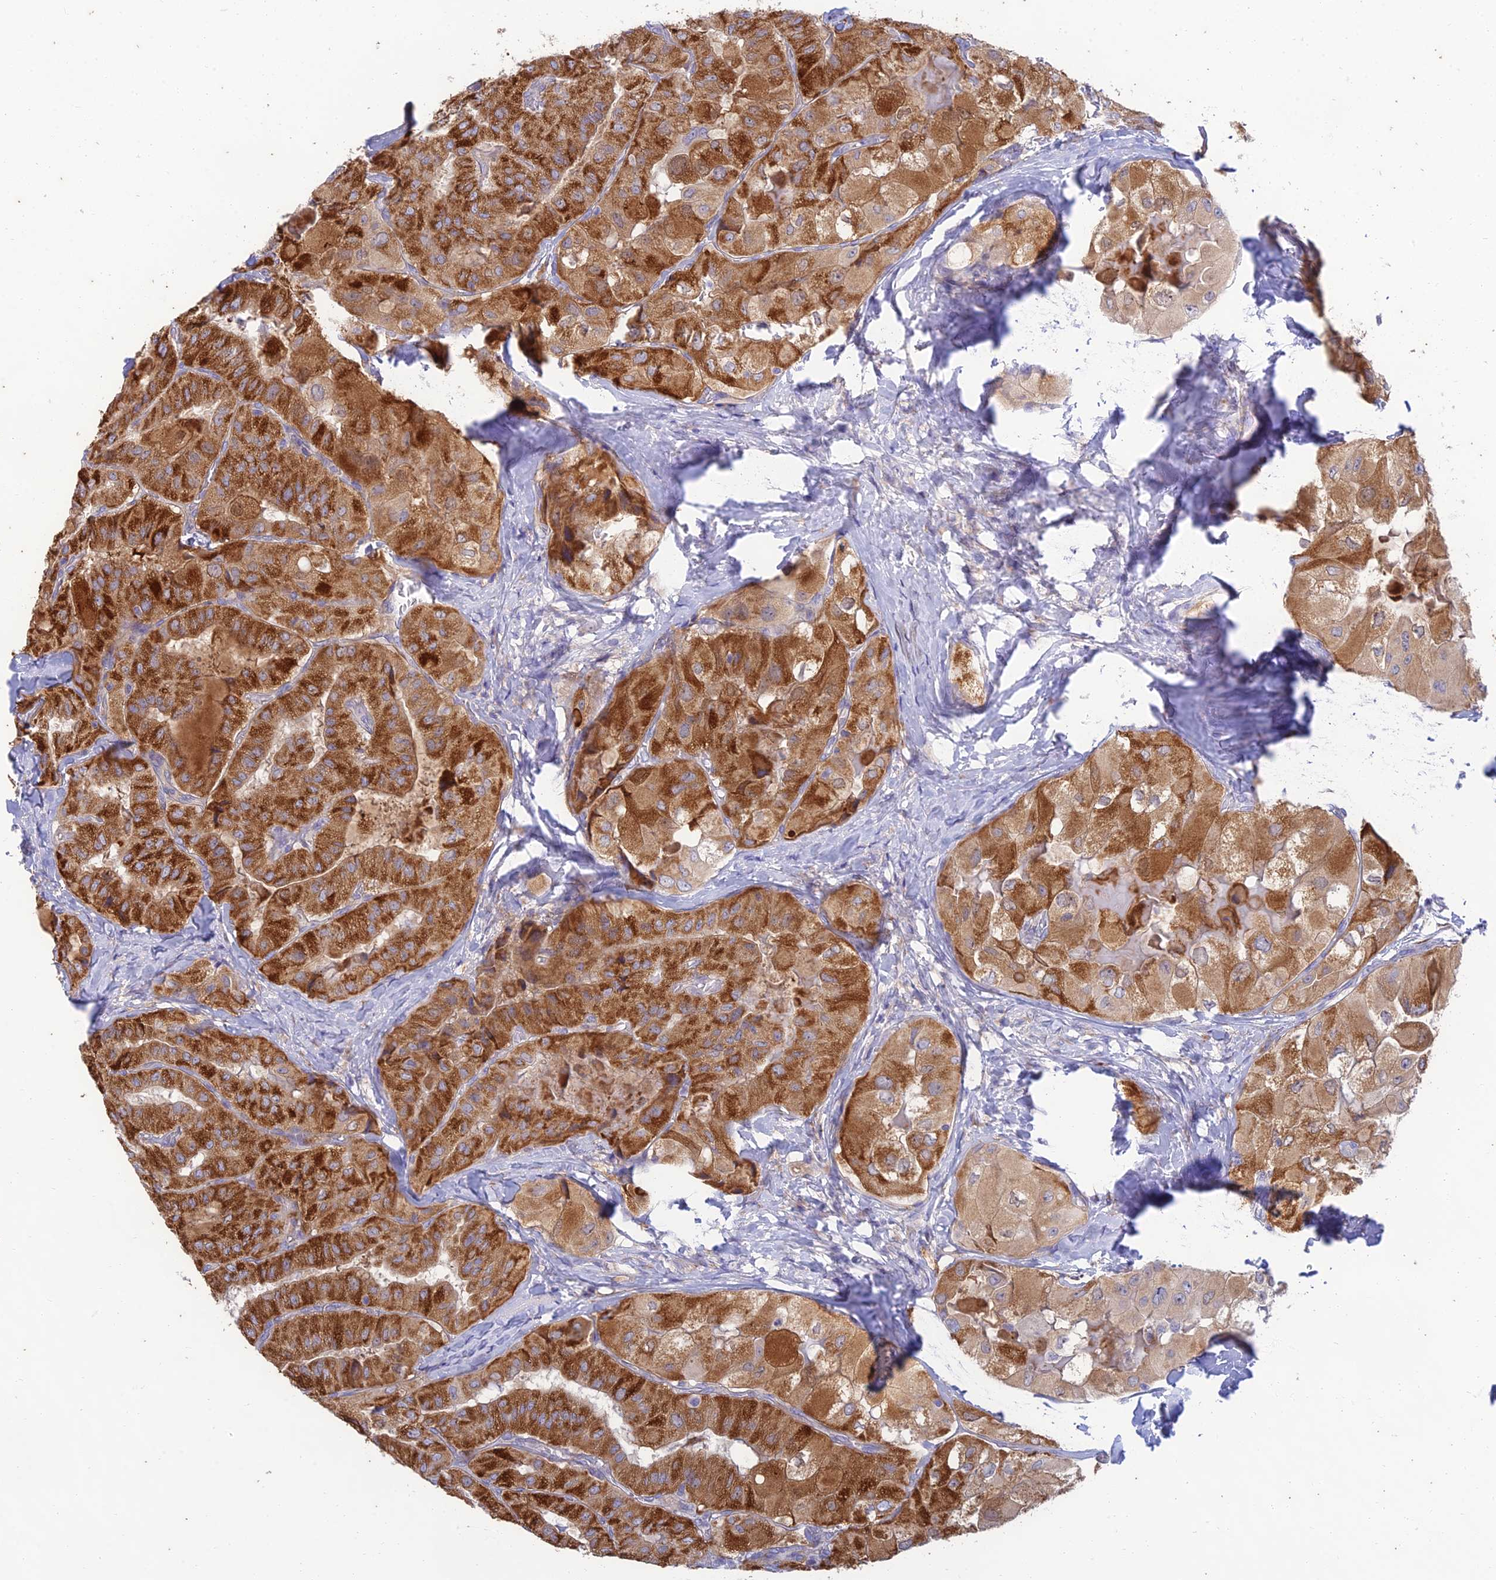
{"staining": {"intensity": "strong", "quantity": ">75%", "location": "cytoplasmic/membranous"}, "tissue": "thyroid cancer", "cell_type": "Tumor cells", "image_type": "cancer", "snomed": [{"axis": "morphology", "description": "Normal tissue, NOS"}, {"axis": "morphology", "description": "Papillary adenocarcinoma, NOS"}, {"axis": "topography", "description": "Thyroid gland"}], "caption": "An image showing strong cytoplasmic/membranous positivity in approximately >75% of tumor cells in thyroid cancer (papillary adenocarcinoma), as visualized by brown immunohistochemical staining.", "gene": "PTCD2", "patient": {"sex": "female", "age": 59}}